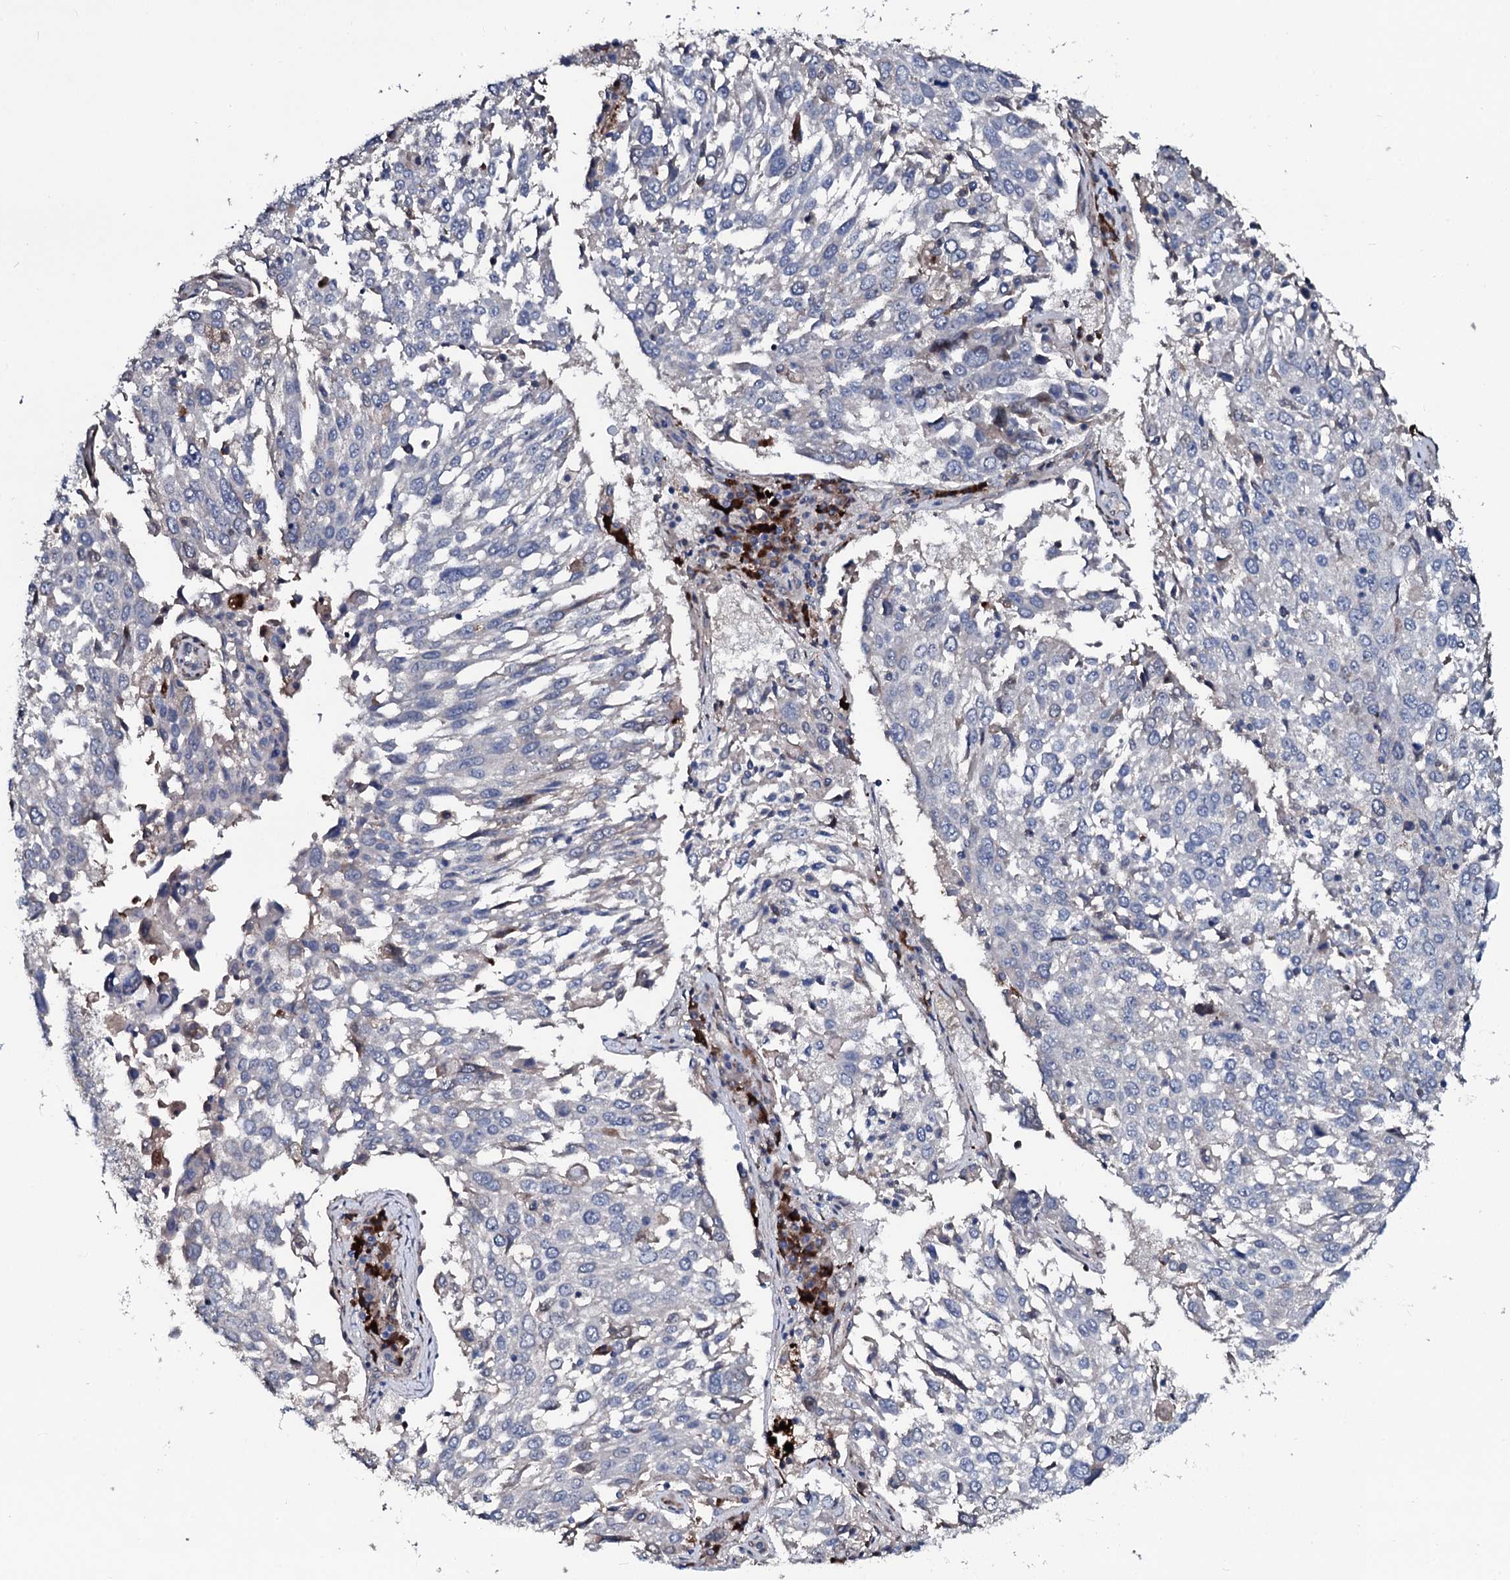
{"staining": {"intensity": "negative", "quantity": "none", "location": "none"}, "tissue": "lung cancer", "cell_type": "Tumor cells", "image_type": "cancer", "snomed": [{"axis": "morphology", "description": "Squamous cell carcinoma, NOS"}, {"axis": "topography", "description": "Lung"}], "caption": "The image exhibits no significant expression in tumor cells of squamous cell carcinoma (lung).", "gene": "IL12B", "patient": {"sex": "male", "age": 65}}